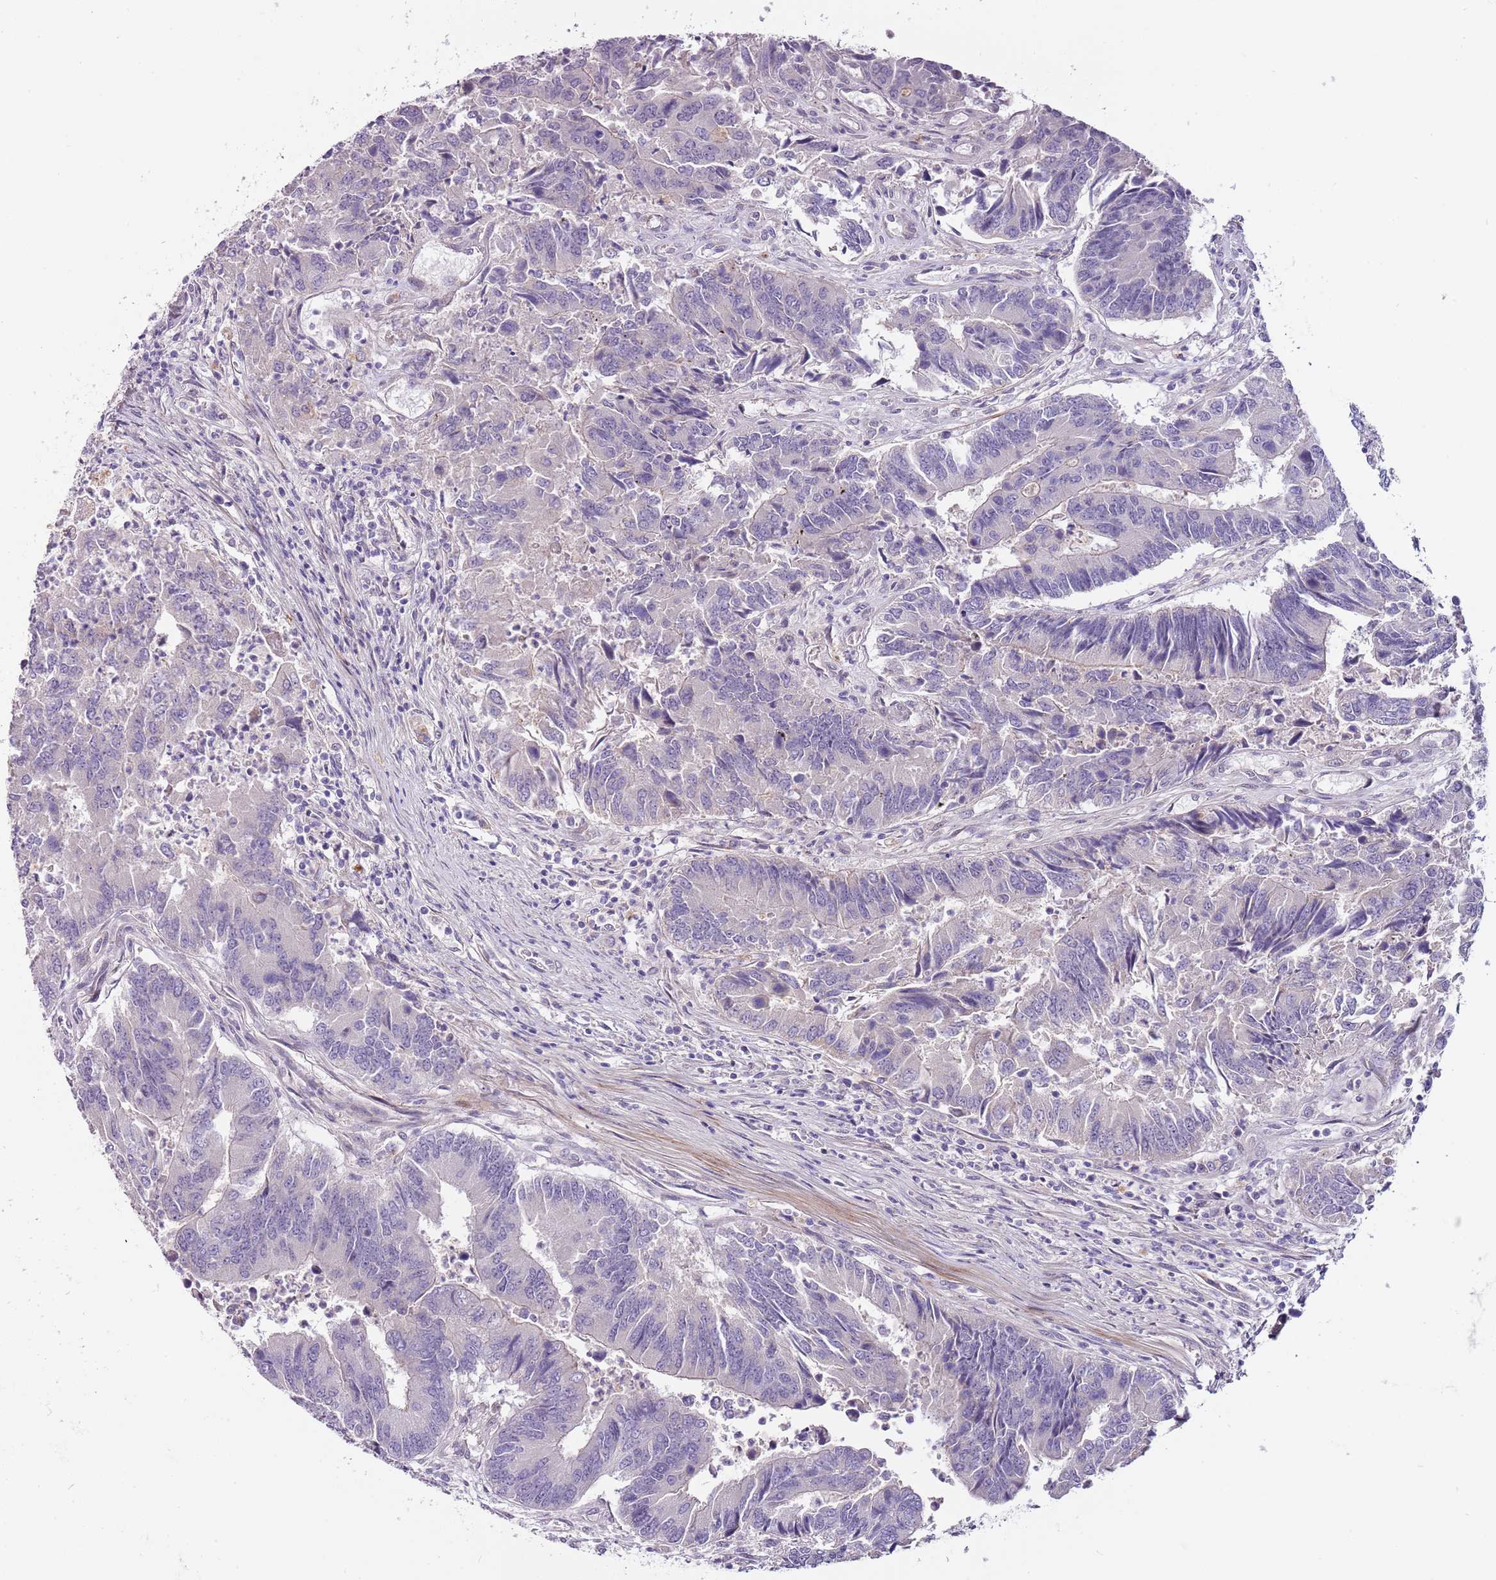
{"staining": {"intensity": "weak", "quantity": "<25%", "location": "cytoplasmic/membranous"}, "tissue": "colorectal cancer", "cell_type": "Tumor cells", "image_type": "cancer", "snomed": [{"axis": "morphology", "description": "Adenocarcinoma, NOS"}, {"axis": "topography", "description": "Colon"}], "caption": "An image of adenocarcinoma (colorectal) stained for a protein demonstrates no brown staining in tumor cells. Nuclei are stained in blue.", "gene": "NKX2-3", "patient": {"sex": "female", "age": 67}}